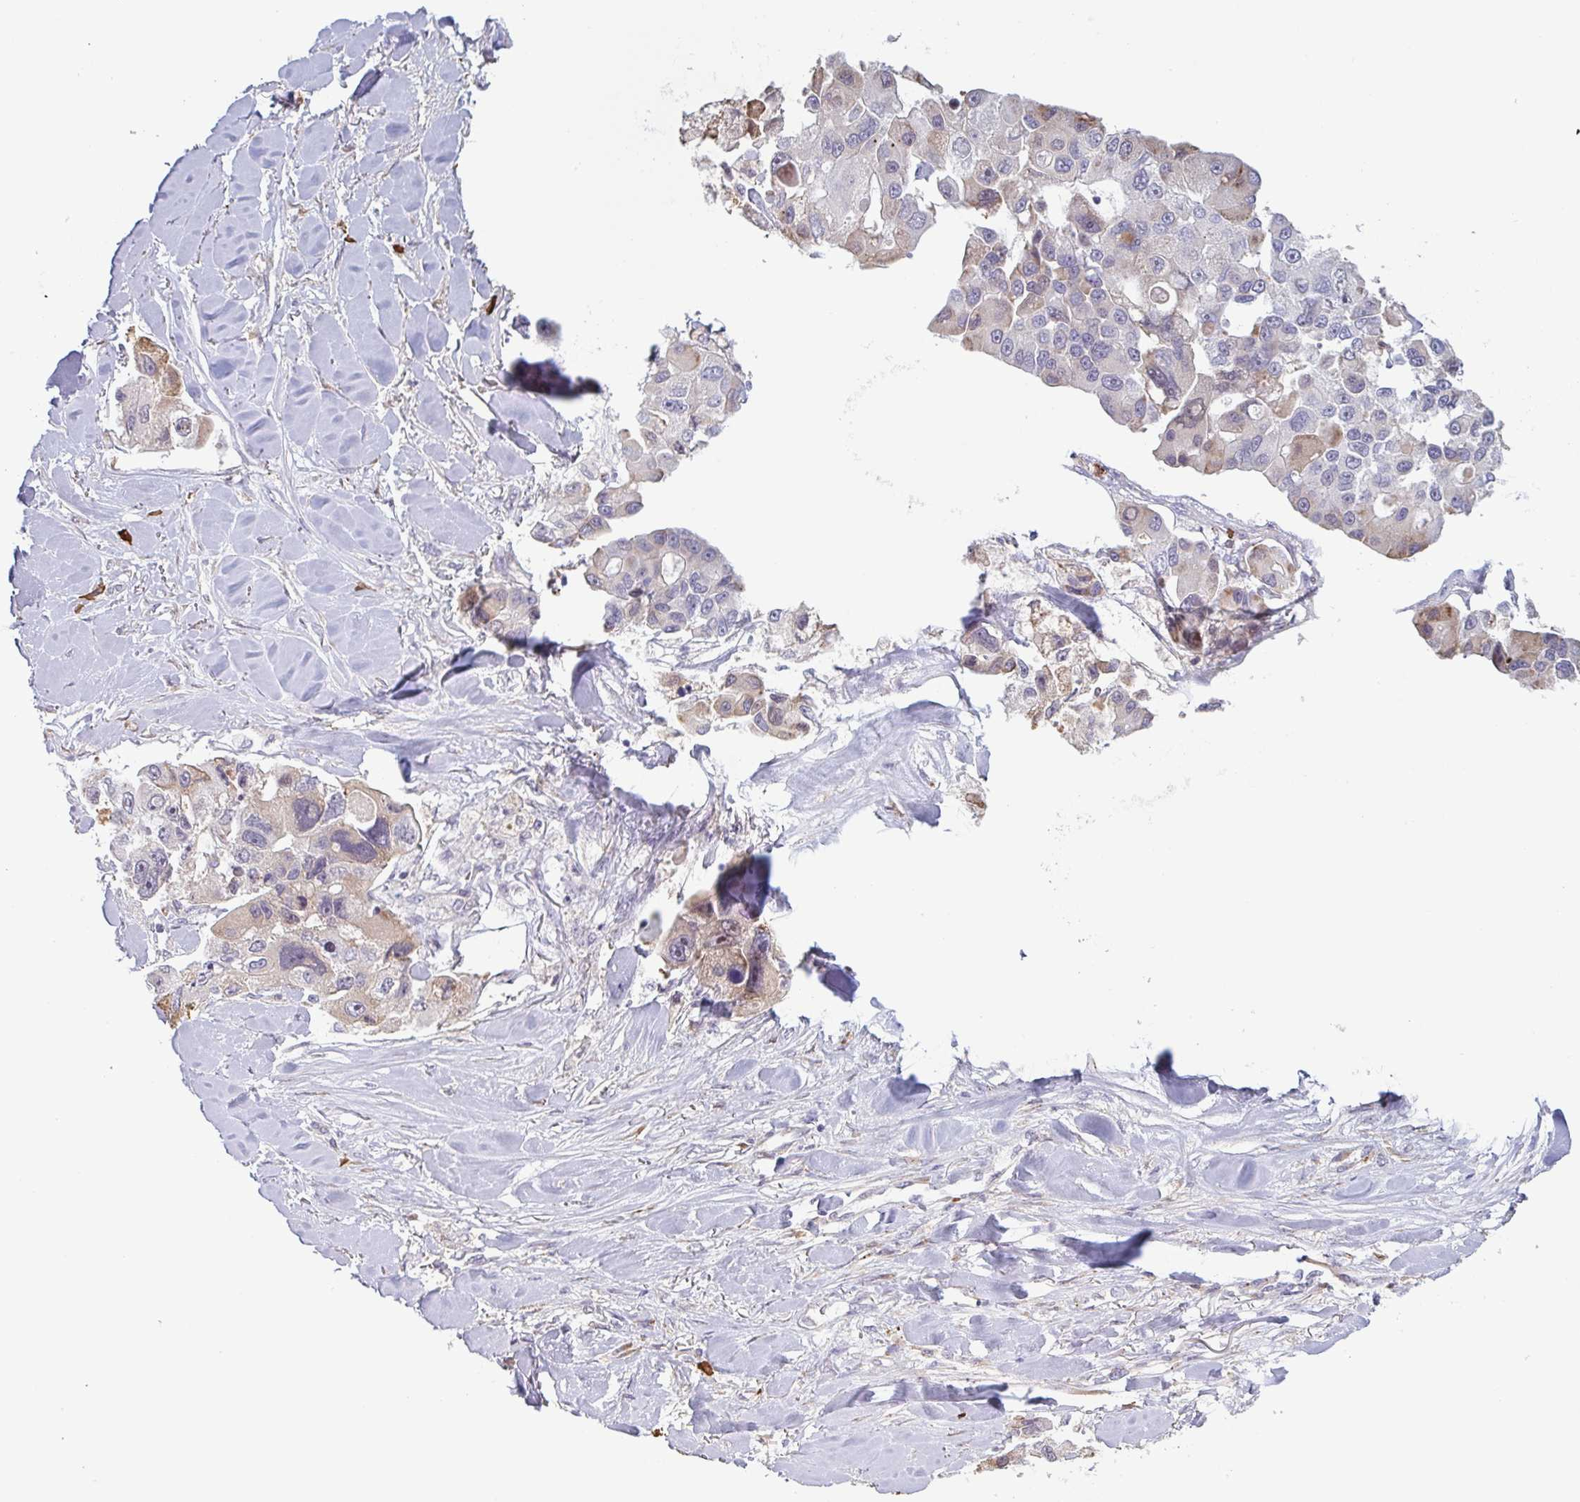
{"staining": {"intensity": "weak", "quantity": "<25%", "location": "cytoplasmic/membranous"}, "tissue": "lung cancer", "cell_type": "Tumor cells", "image_type": "cancer", "snomed": [{"axis": "morphology", "description": "Adenocarcinoma, NOS"}, {"axis": "topography", "description": "Lung"}], "caption": "The image exhibits no staining of tumor cells in adenocarcinoma (lung).", "gene": "TAF1D", "patient": {"sex": "female", "age": 54}}